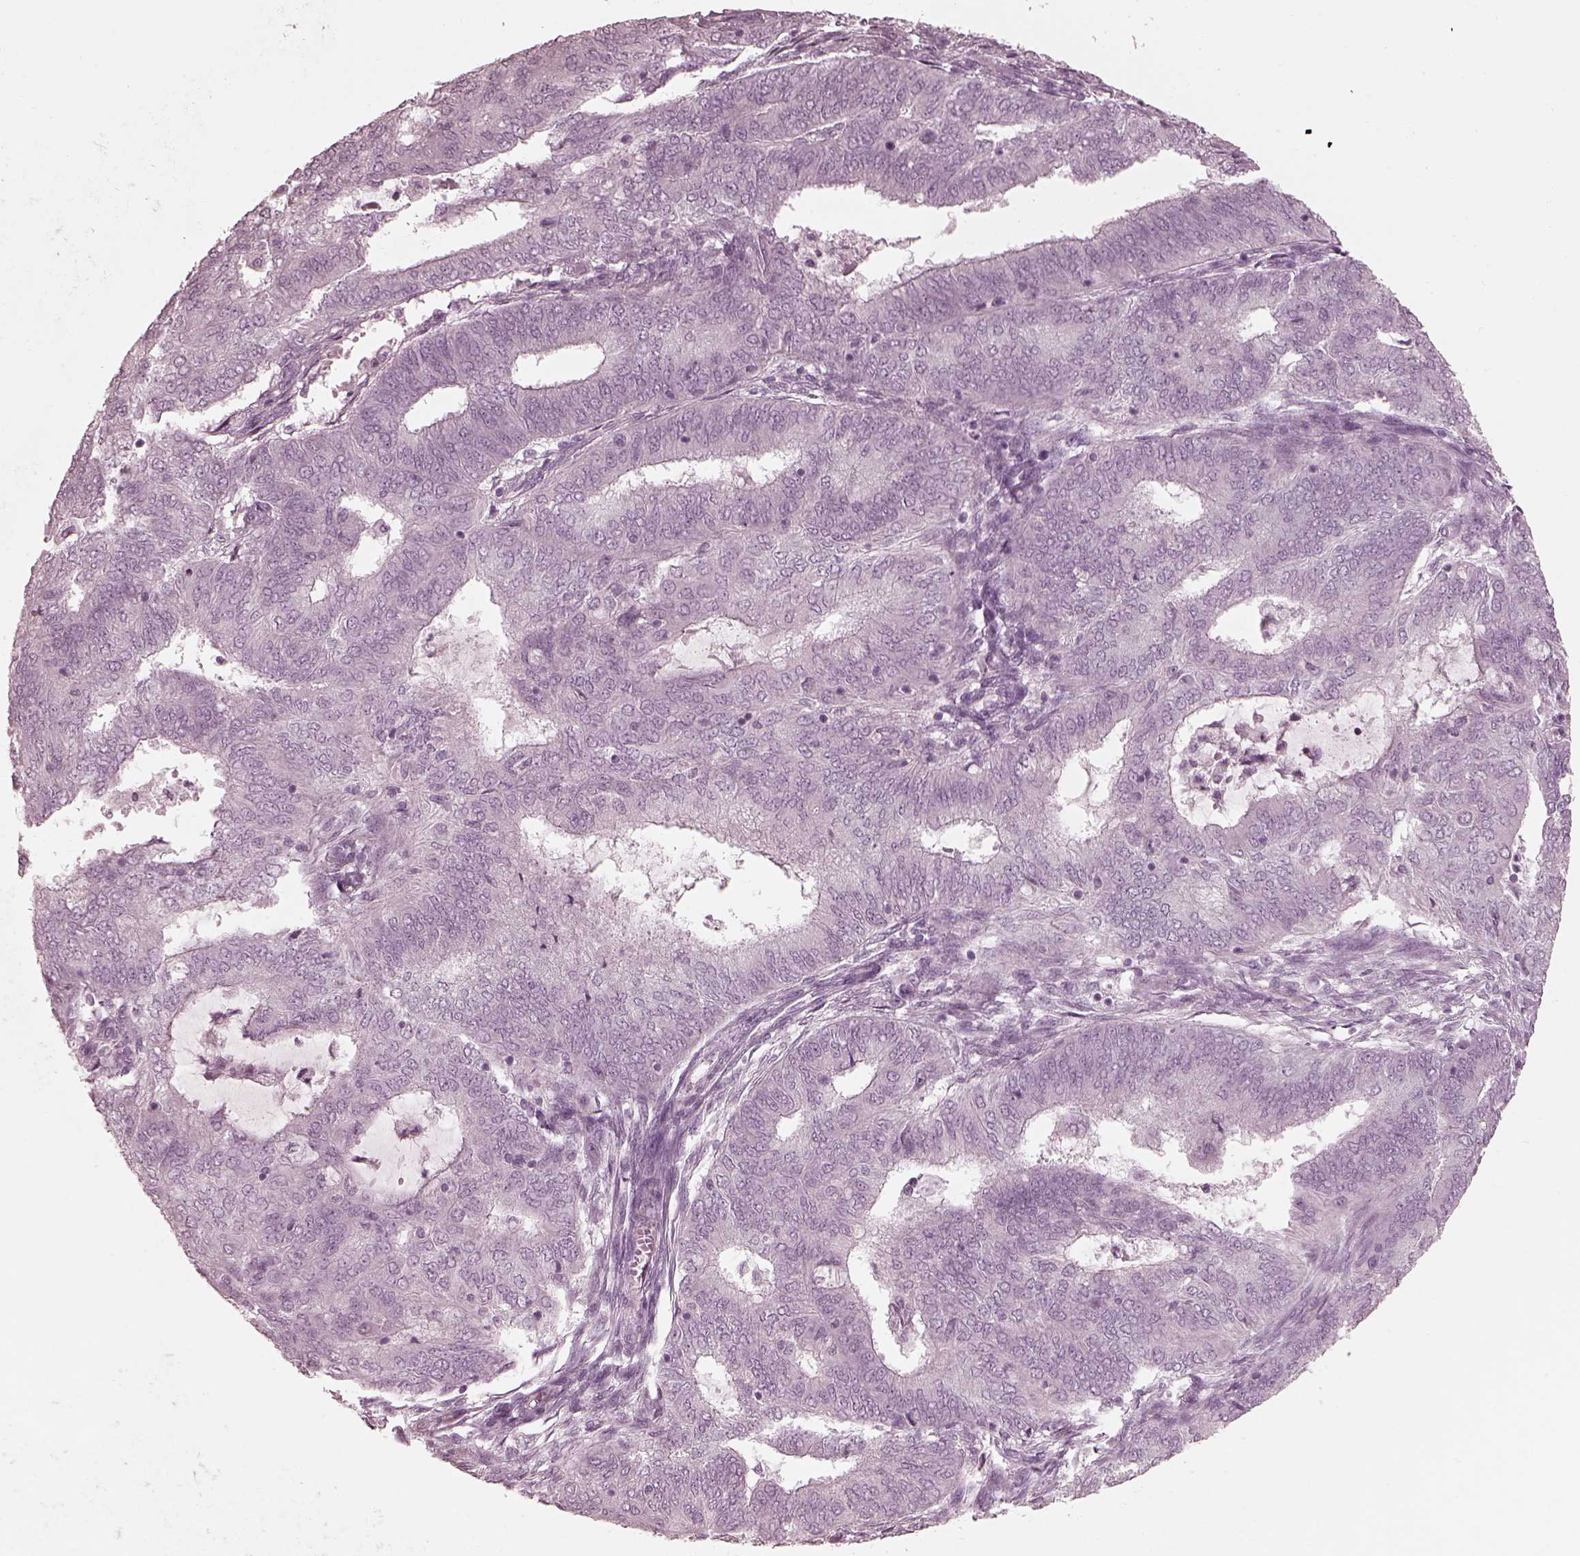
{"staining": {"intensity": "negative", "quantity": "none", "location": "none"}, "tissue": "endometrial cancer", "cell_type": "Tumor cells", "image_type": "cancer", "snomed": [{"axis": "morphology", "description": "Adenocarcinoma, NOS"}, {"axis": "topography", "description": "Endometrium"}], "caption": "Photomicrograph shows no significant protein staining in tumor cells of endometrial cancer (adenocarcinoma).", "gene": "SAXO2", "patient": {"sex": "female", "age": 62}}